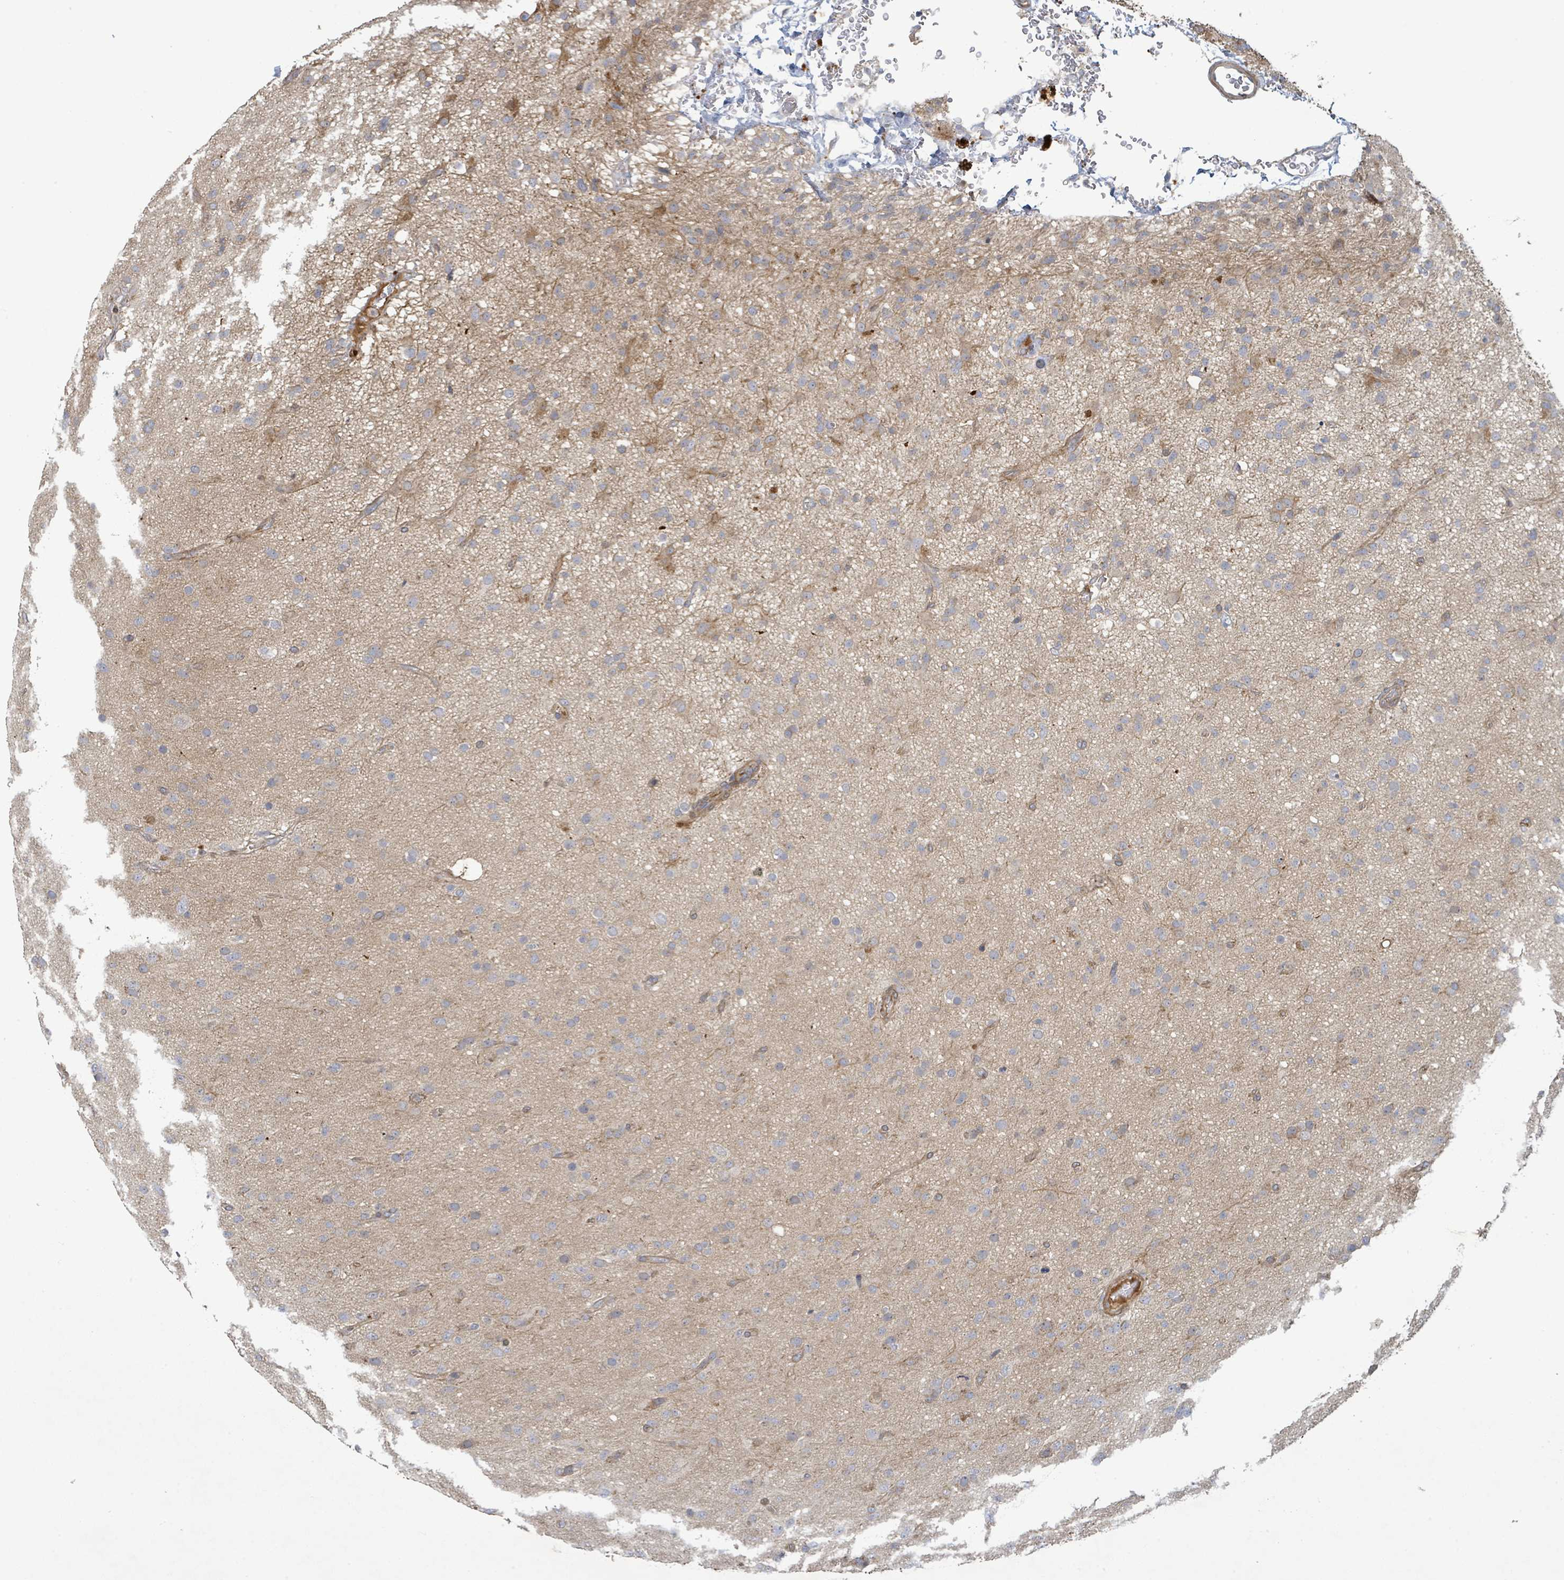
{"staining": {"intensity": "negative", "quantity": "none", "location": "none"}, "tissue": "glioma", "cell_type": "Tumor cells", "image_type": "cancer", "snomed": [{"axis": "morphology", "description": "Glioma, malignant, Low grade"}, {"axis": "topography", "description": "Brain"}], "caption": "Photomicrograph shows no significant protein staining in tumor cells of glioma.", "gene": "STARD4", "patient": {"sex": "male", "age": 65}}